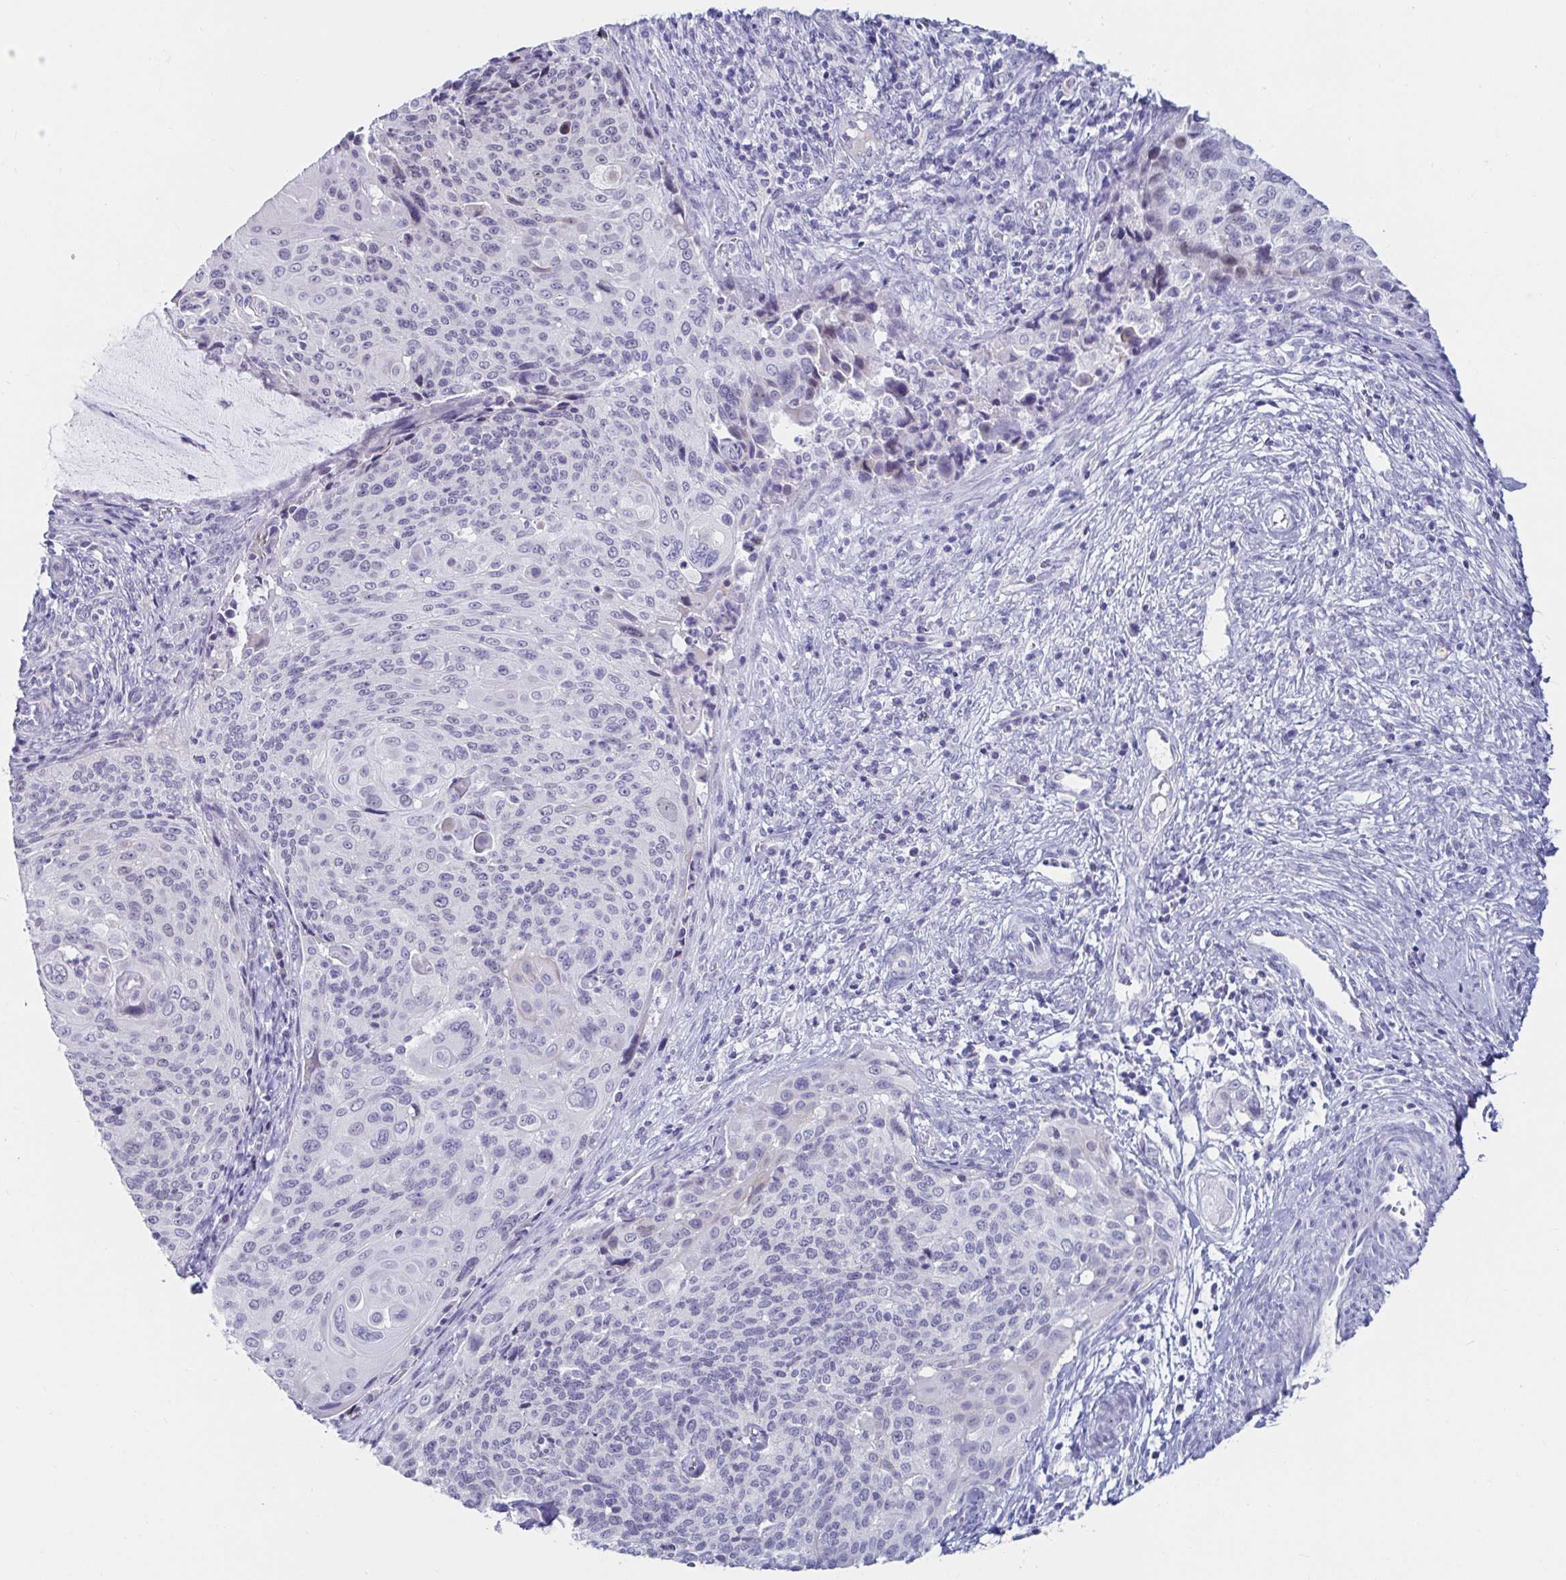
{"staining": {"intensity": "negative", "quantity": "none", "location": "none"}, "tissue": "cervical cancer", "cell_type": "Tumor cells", "image_type": "cancer", "snomed": [{"axis": "morphology", "description": "Squamous cell carcinoma, NOS"}, {"axis": "topography", "description": "Cervix"}], "caption": "Cervical squamous cell carcinoma stained for a protein using IHC shows no positivity tumor cells.", "gene": "OR10K1", "patient": {"sex": "female", "age": 49}}